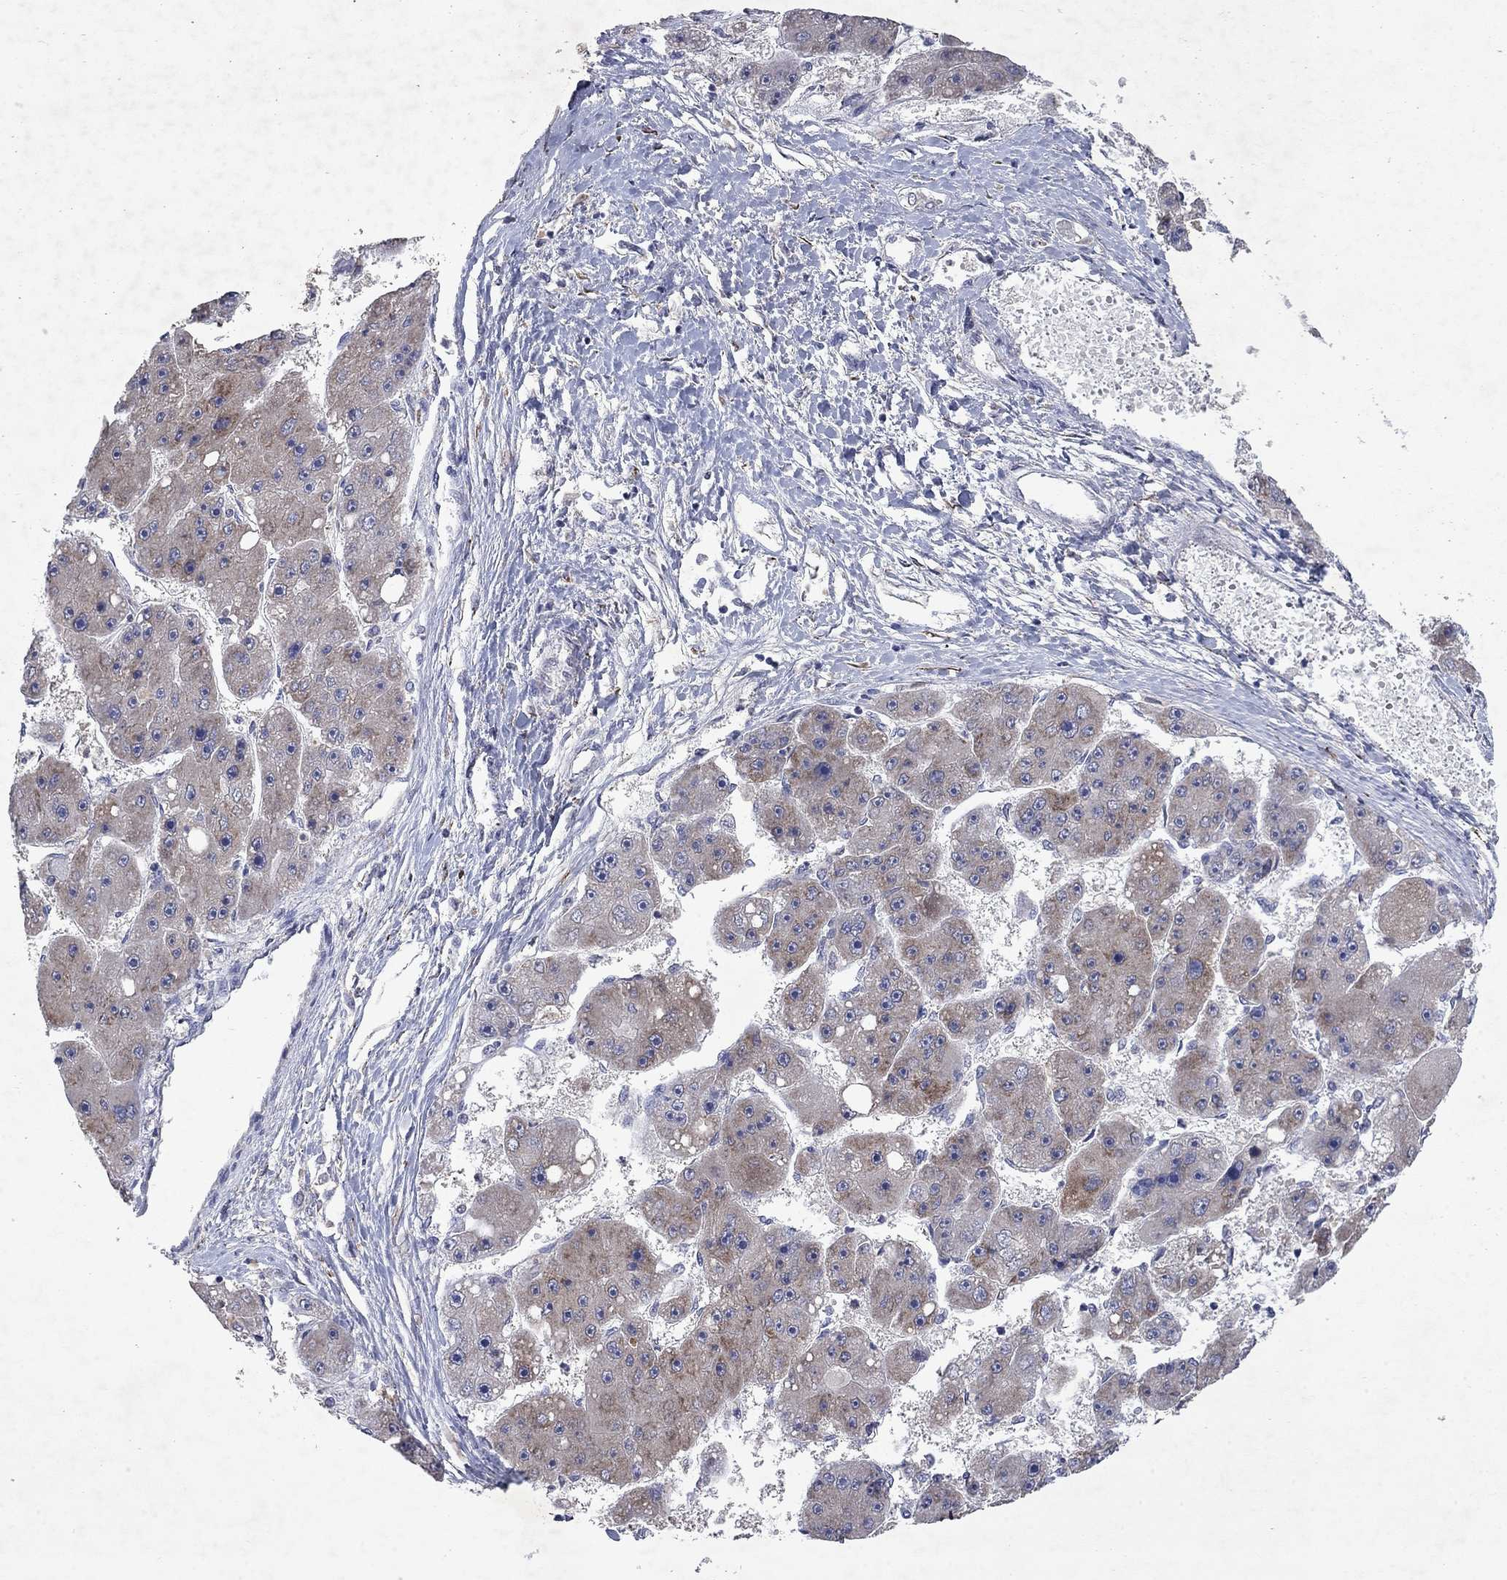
{"staining": {"intensity": "moderate", "quantity": "<25%", "location": "cytoplasmic/membranous"}, "tissue": "liver cancer", "cell_type": "Tumor cells", "image_type": "cancer", "snomed": [{"axis": "morphology", "description": "Carcinoma, Hepatocellular, NOS"}, {"axis": "topography", "description": "Liver"}], "caption": "This is an image of IHC staining of liver cancer, which shows moderate positivity in the cytoplasmic/membranous of tumor cells.", "gene": "TMEM97", "patient": {"sex": "female", "age": 61}}